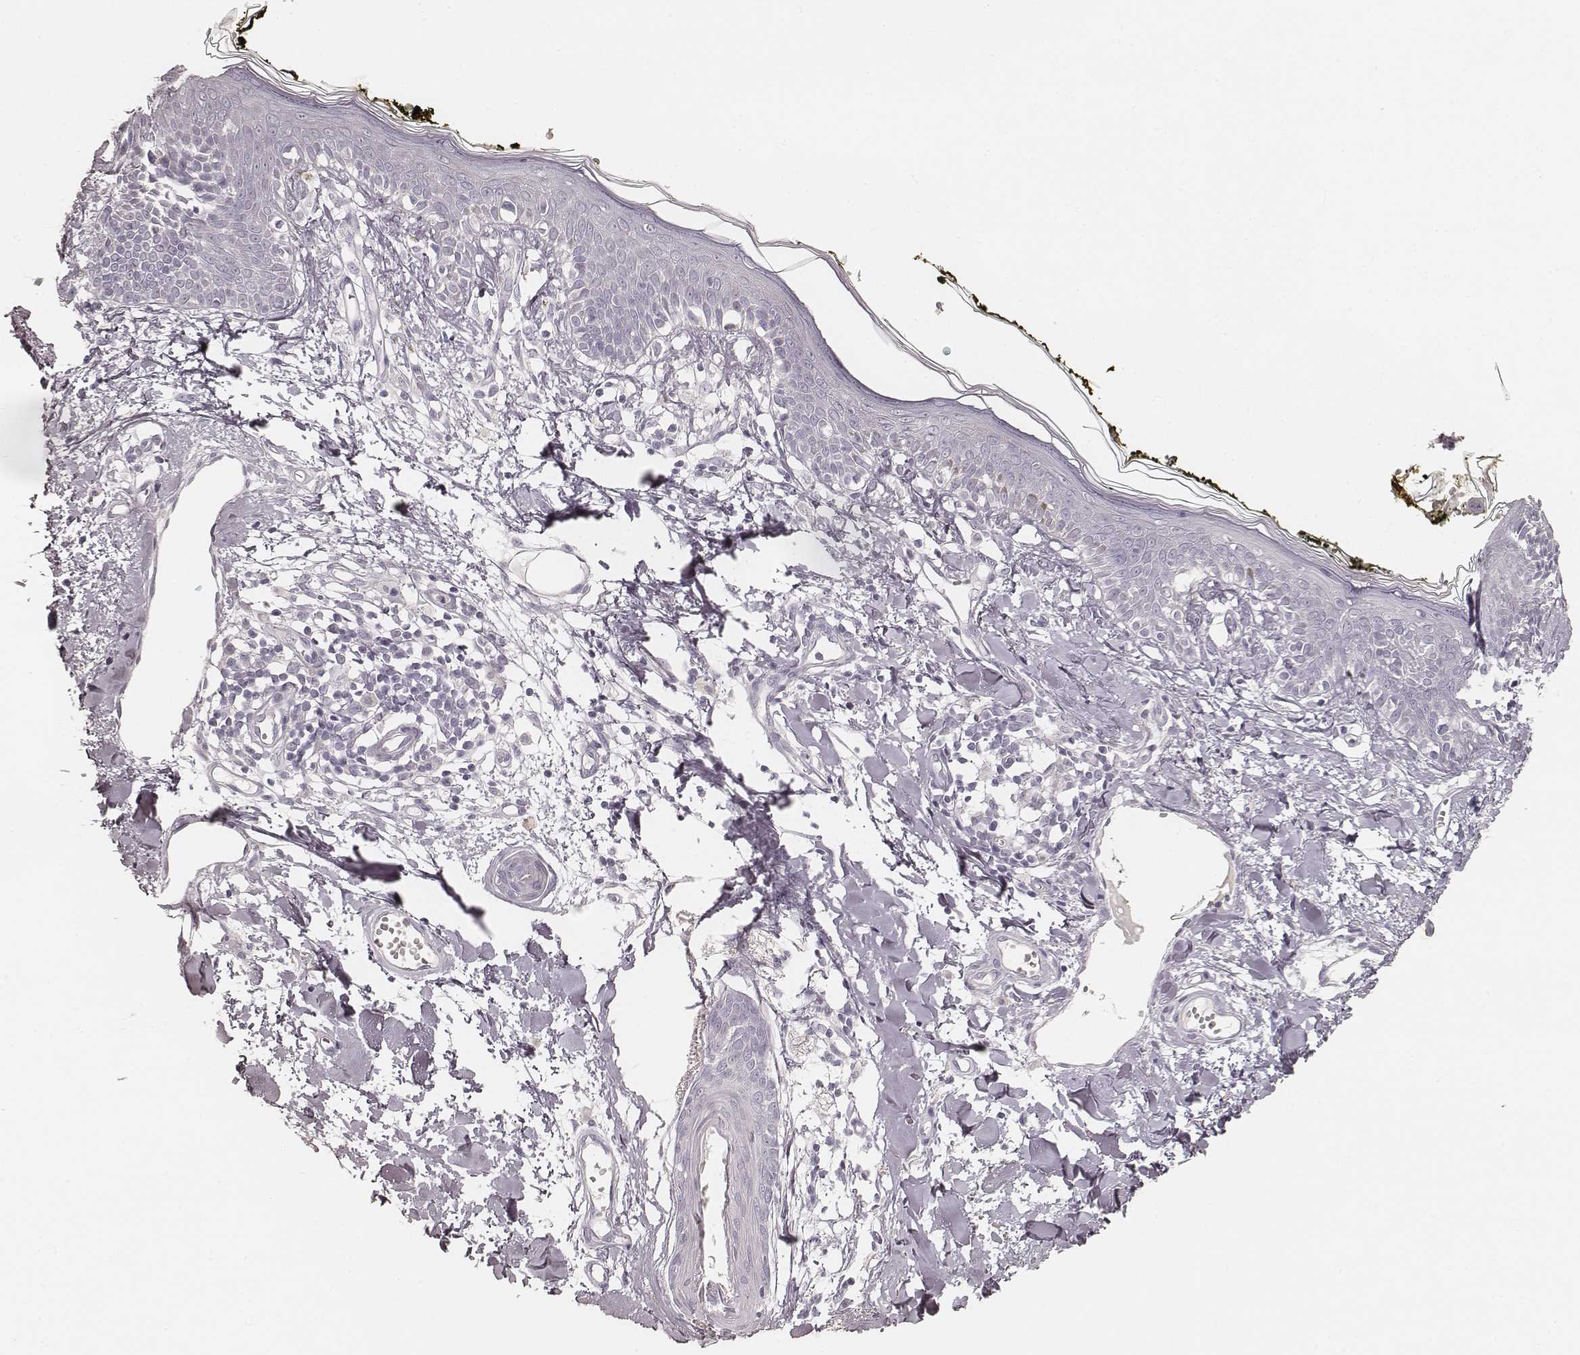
{"staining": {"intensity": "negative", "quantity": "none", "location": "none"}, "tissue": "skin", "cell_type": "Fibroblasts", "image_type": "normal", "snomed": [{"axis": "morphology", "description": "Normal tissue, NOS"}, {"axis": "topography", "description": "Skin"}], "caption": "Immunohistochemistry of normal human skin displays no expression in fibroblasts.", "gene": "HNF4G", "patient": {"sex": "male", "age": 76}}